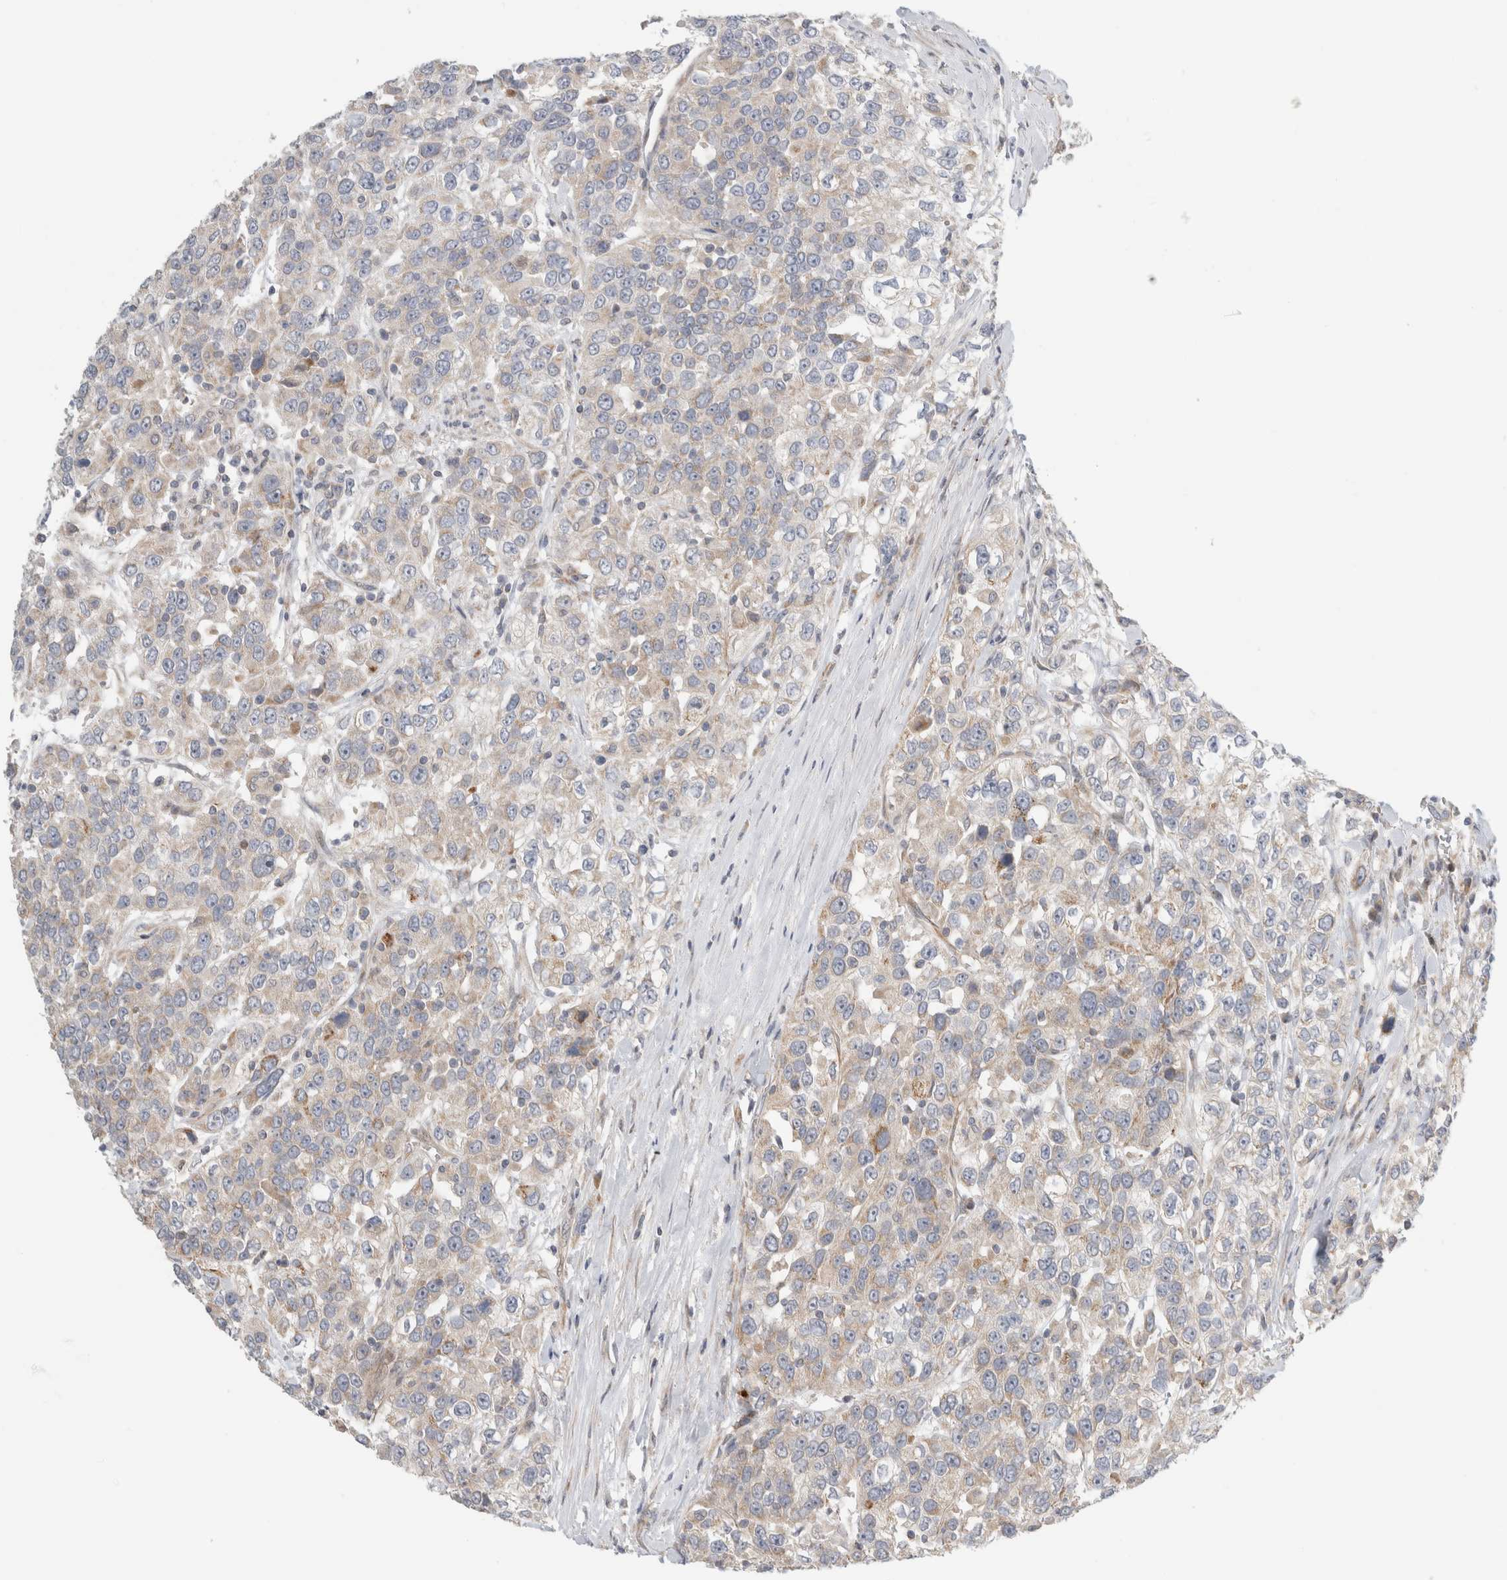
{"staining": {"intensity": "weak", "quantity": ">75%", "location": "cytoplasmic/membranous"}, "tissue": "urothelial cancer", "cell_type": "Tumor cells", "image_type": "cancer", "snomed": [{"axis": "morphology", "description": "Urothelial carcinoma, High grade"}, {"axis": "topography", "description": "Urinary bladder"}], "caption": "High-grade urothelial carcinoma tissue shows weak cytoplasmic/membranous positivity in about >75% of tumor cells, visualized by immunohistochemistry.", "gene": "KPNA5", "patient": {"sex": "female", "age": 80}}